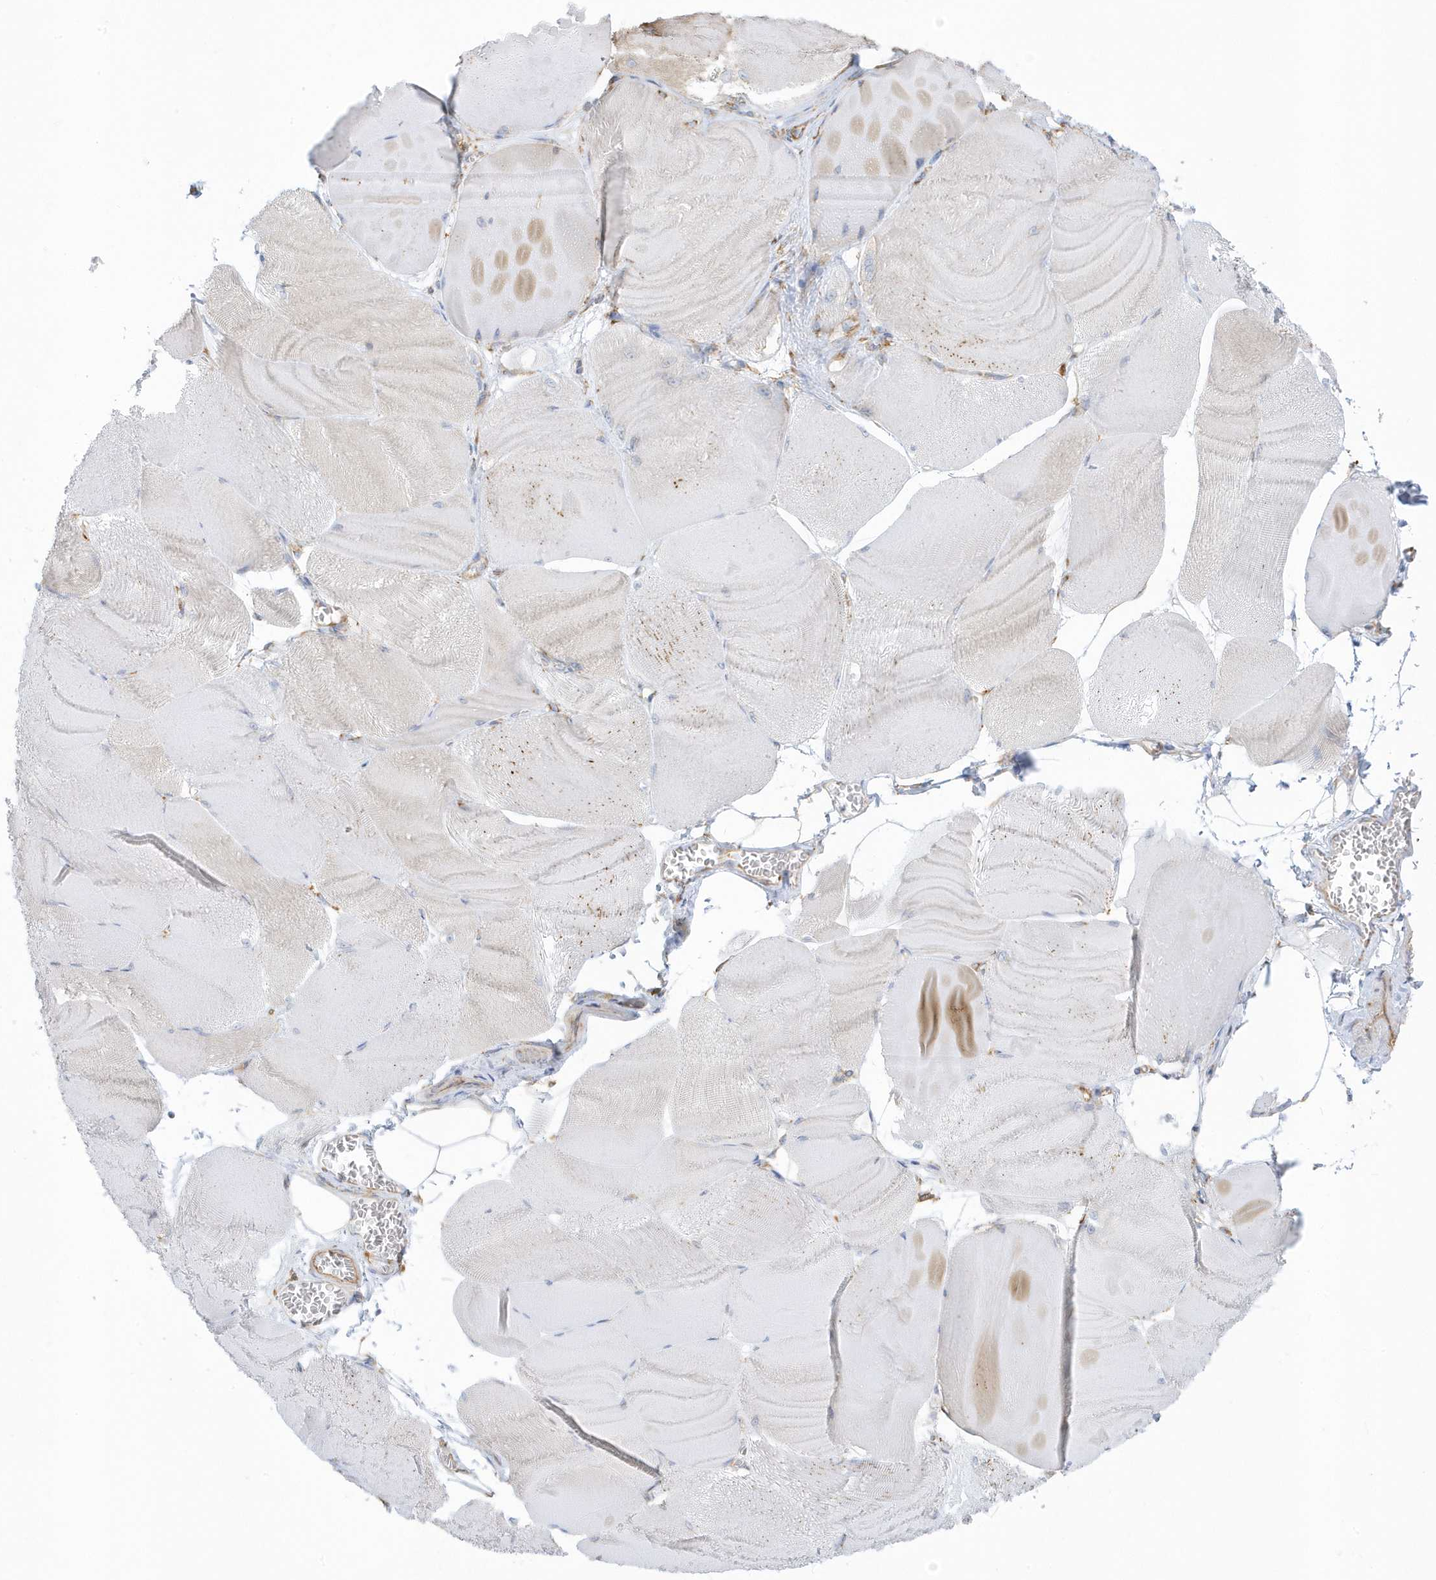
{"staining": {"intensity": "negative", "quantity": "none", "location": "none"}, "tissue": "skeletal muscle", "cell_type": "Myocytes", "image_type": "normal", "snomed": [{"axis": "morphology", "description": "Normal tissue, NOS"}, {"axis": "morphology", "description": "Basal cell carcinoma"}, {"axis": "topography", "description": "Skeletal muscle"}], "caption": "DAB immunohistochemical staining of normal human skeletal muscle displays no significant staining in myocytes.", "gene": "PDIA6", "patient": {"sex": "female", "age": 64}}